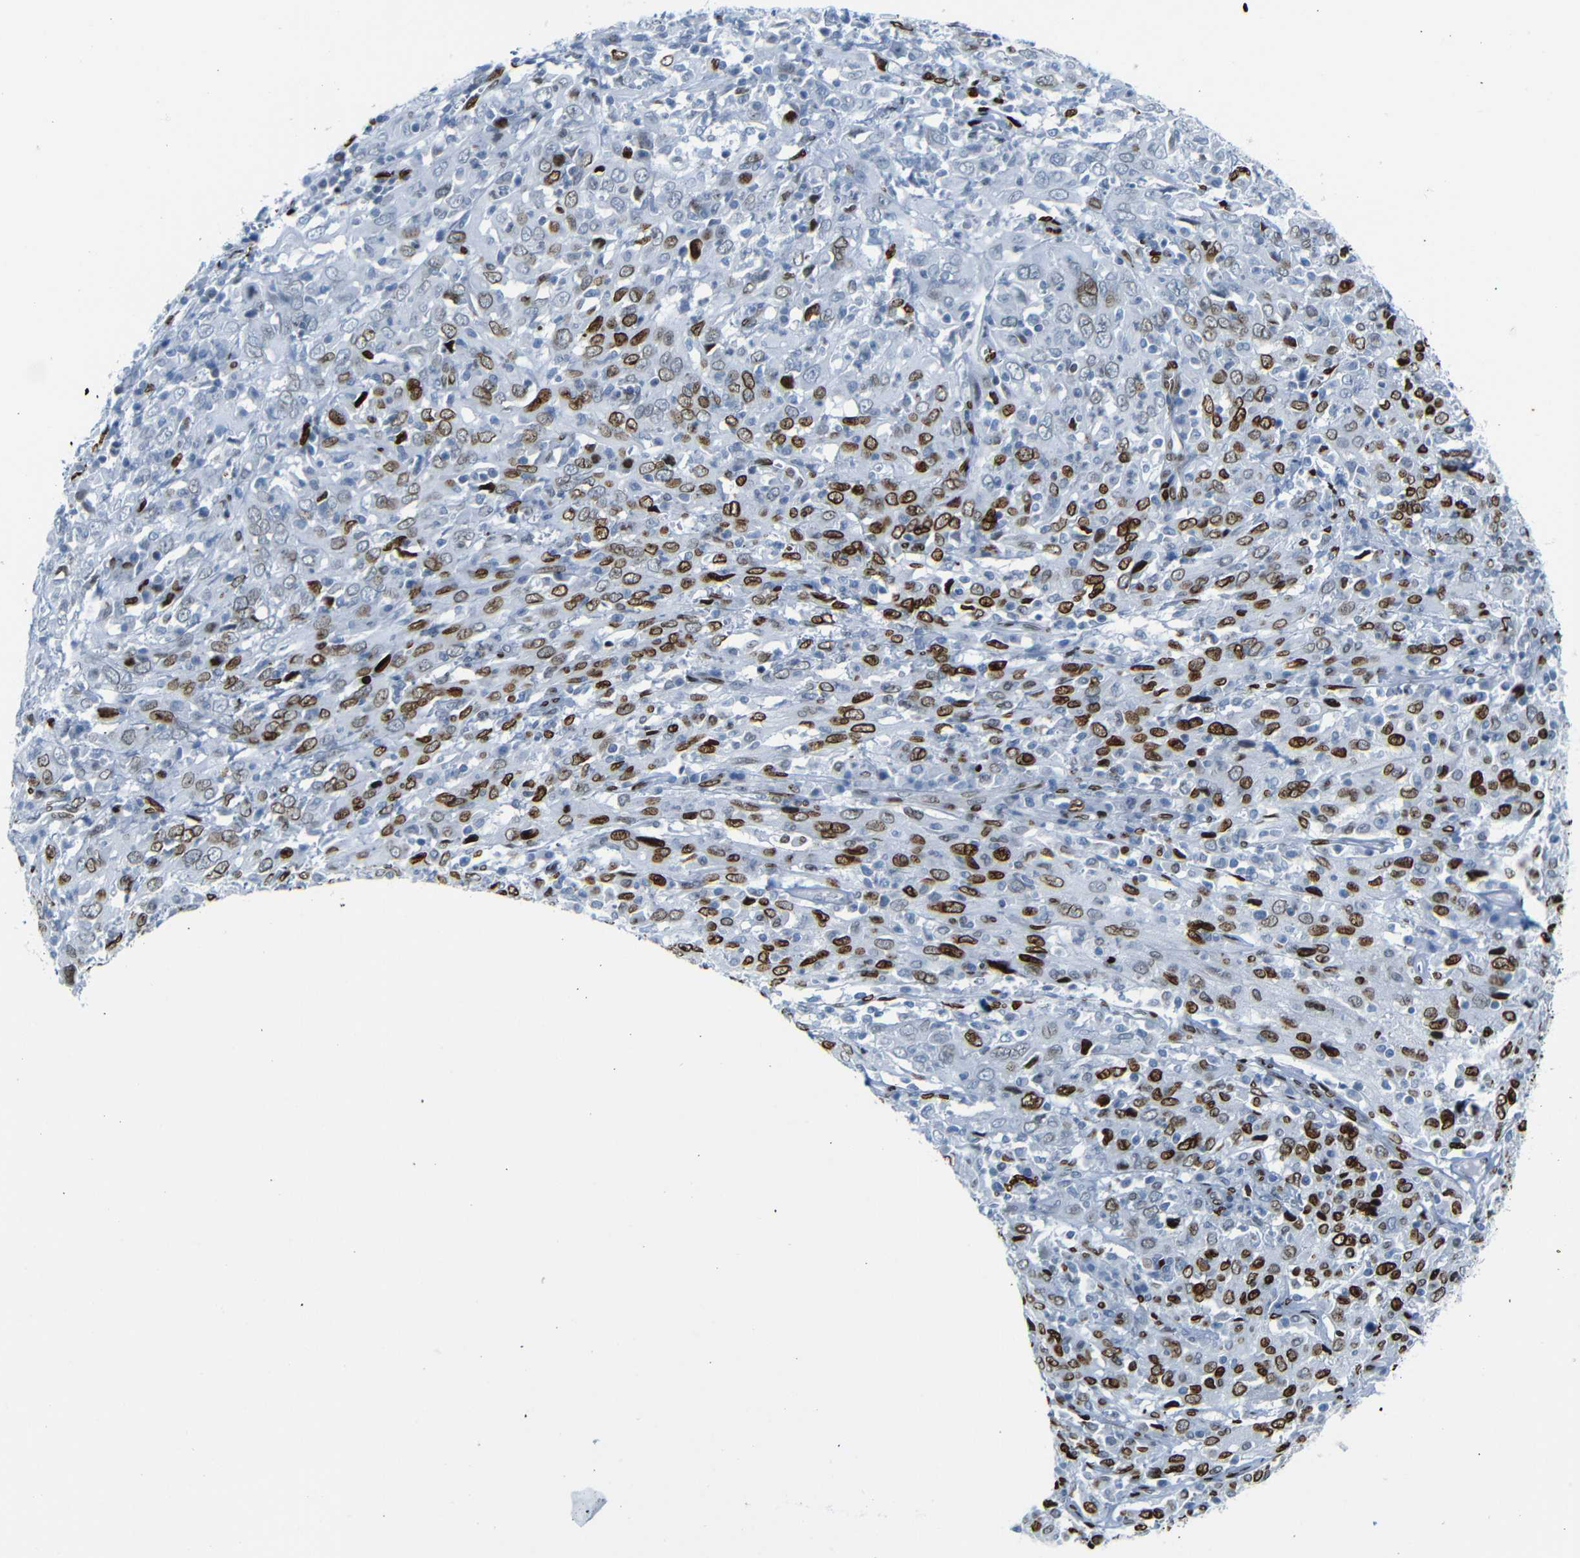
{"staining": {"intensity": "strong", "quantity": ">75%", "location": "nuclear"}, "tissue": "cervical cancer", "cell_type": "Tumor cells", "image_type": "cancer", "snomed": [{"axis": "morphology", "description": "Squamous cell carcinoma, NOS"}, {"axis": "topography", "description": "Cervix"}], "caption": "Protein staining demonstrates strong nuclear positivity in about >75% of tumor cells in squamous cell carcinoma (cervical). (Brightfield microscopy of DAB IHC at high magnification).", "gene": "NPIPB15", "patient": {"sex": "female", "age": 46}}